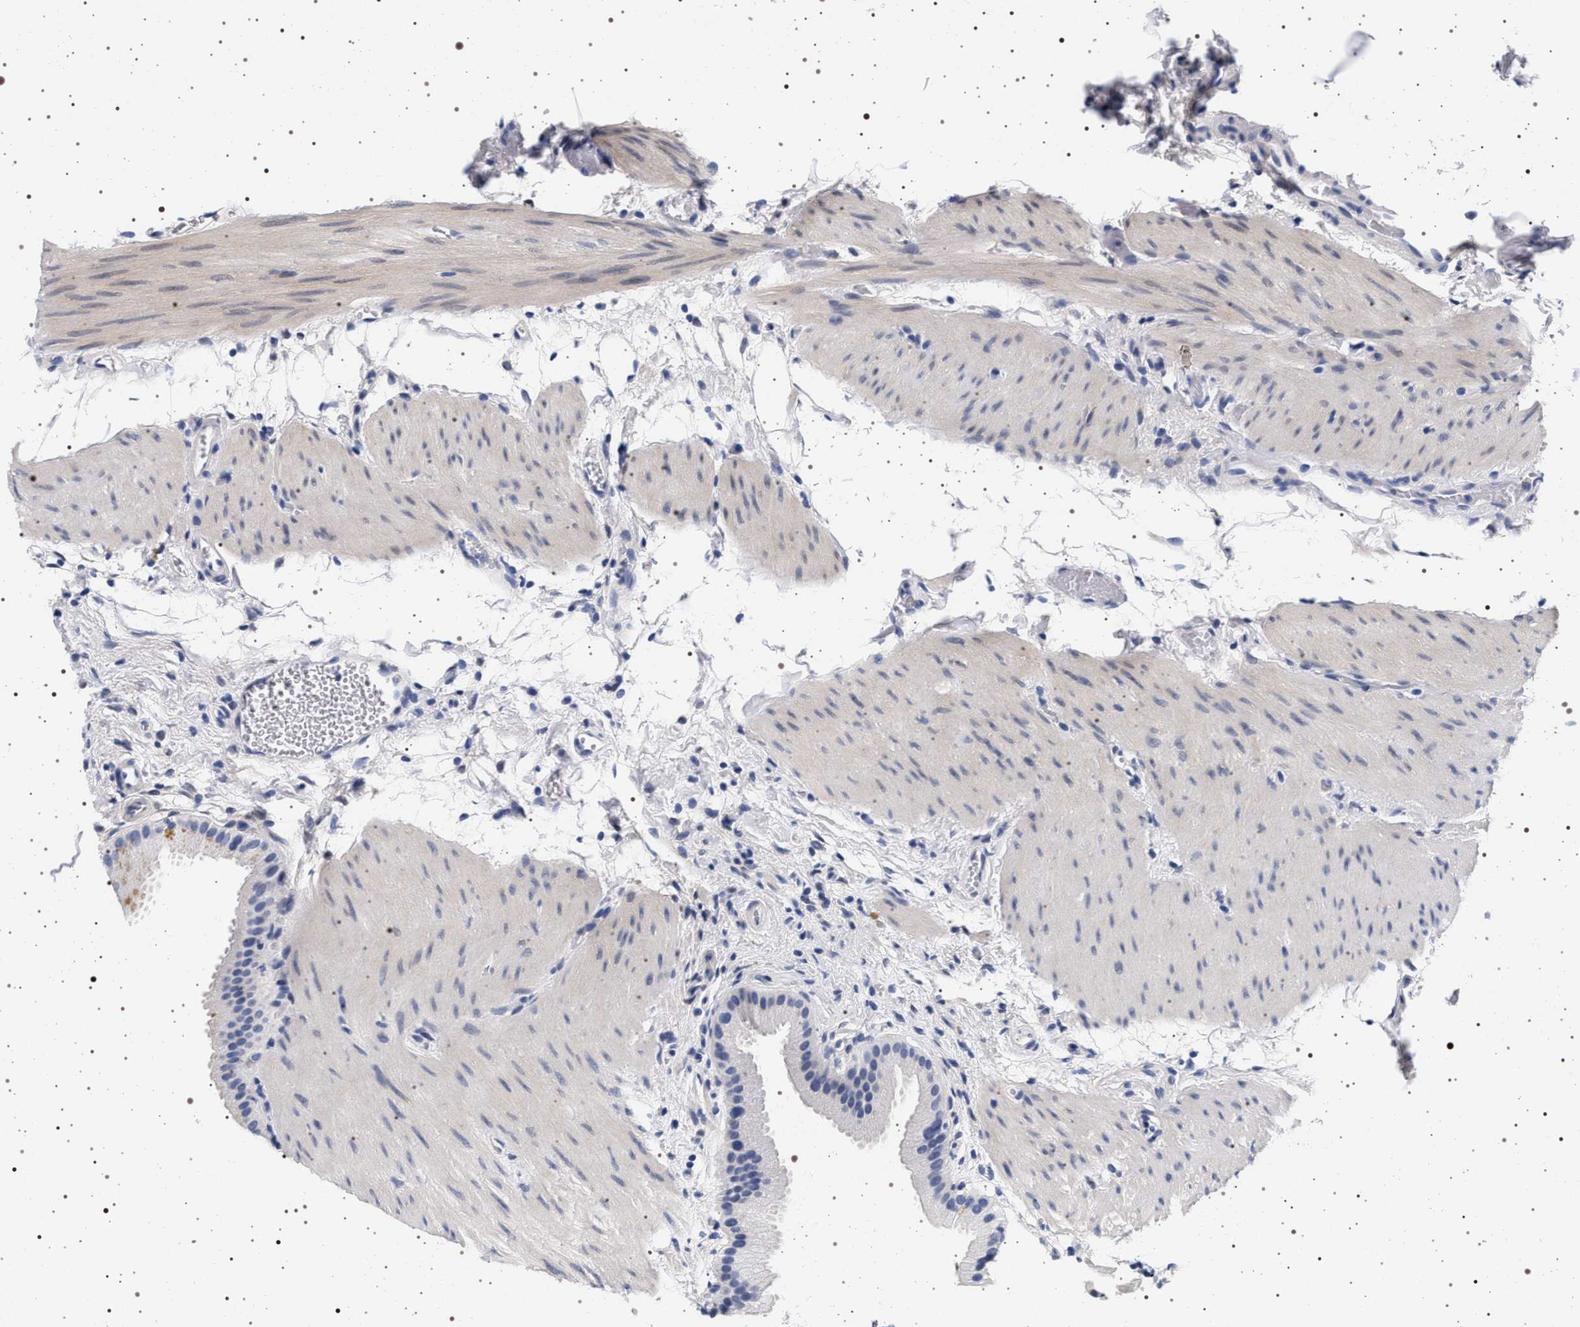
{"staining": {"intensity": "negative", "quantity": "none", "location": "none"}, "tissue": "gallbladder", "cell_type": "Glandular cells", "image_type": "normal", "snomed": [{"axis": "morphology", "description": "Normal tissue, NOS"}, {"axis": "topography", "description": "Gallbladder"}], "caption": "Image shows no significant protein positivity in glandular cells of unremarkable gallbladder.", "gene": "MAPK10", "patient": {"sex": "female", "age": 64}}